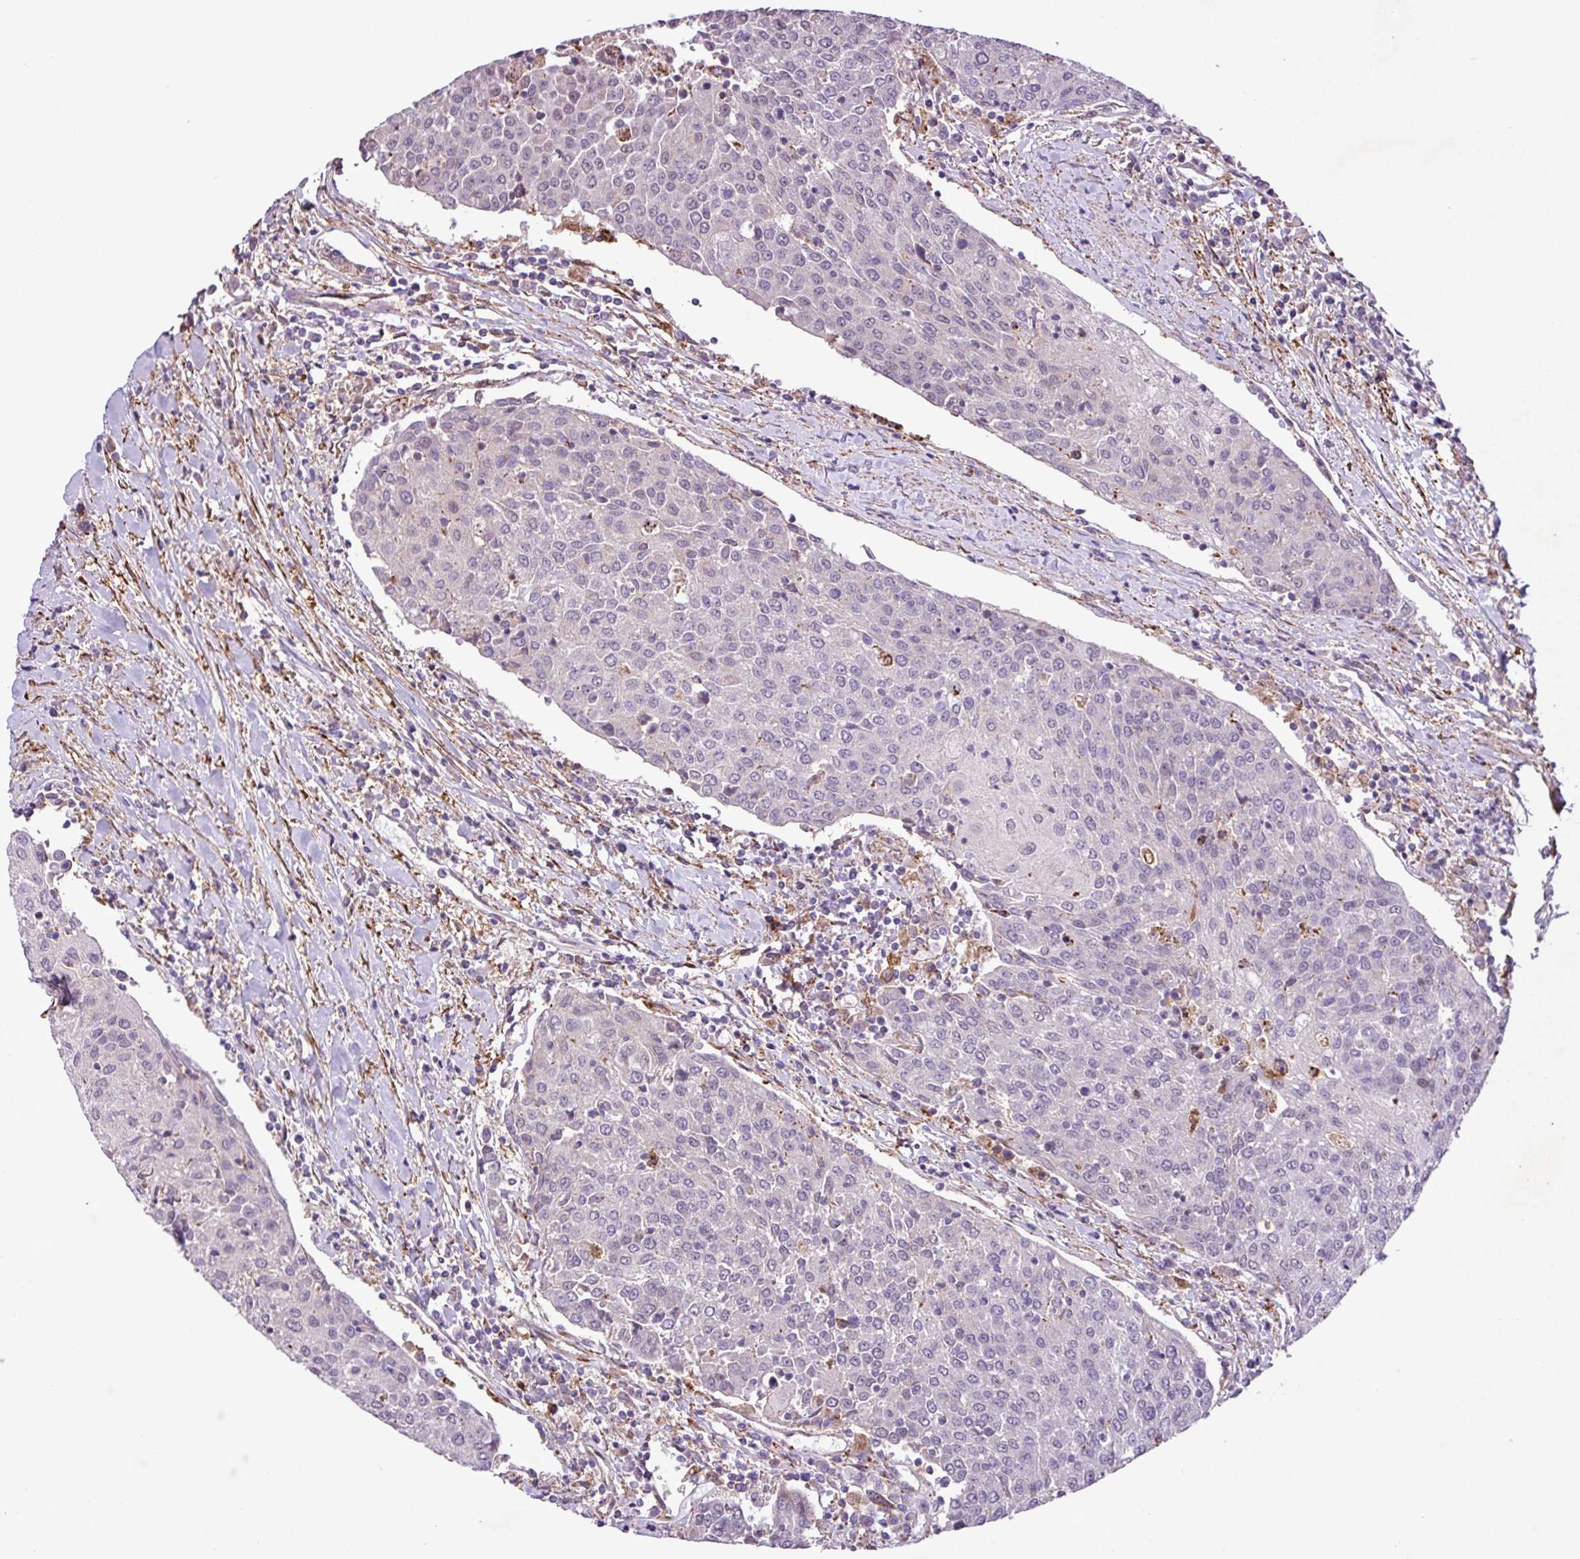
{"staining": {"intensity": "negative", "quantity": "none", "location": "none"}, "tissue": "urothelial cancer", "cell_type": "Tumor cells", "image_type": "cancer", "snomed": [{"axis": "morphology", "description": "Urothelial carcinoma, High grade"}, {"axis": "topography", "description": "Urinary bladder"}], "caption": "Human urothelial cancer stained for a protein using immunohistochemistry demonstrates no positivity in tumor cells.", "gene": "RPP25L", "patient": {"sex": "female", "age": 85}}